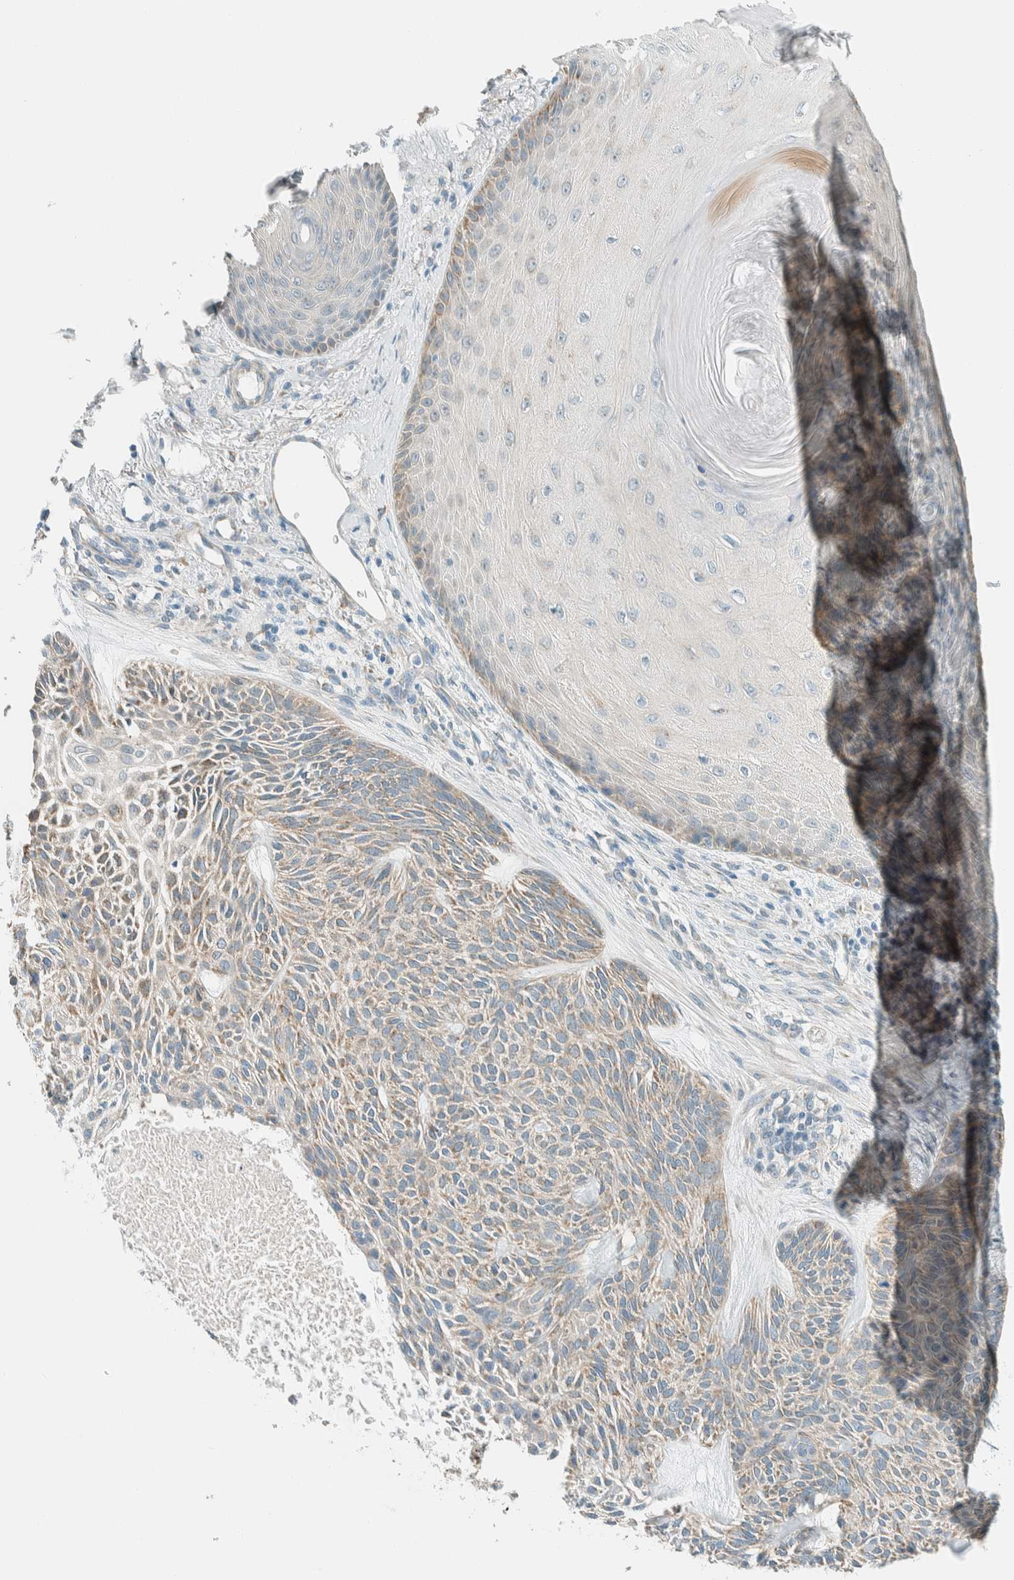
{"staining": {"intensity": "weak", "quantity": ">75%", "location": "cytoplasmic/membranous"}, "tissue": "skin cancer", "cell_type": "Tumor cells", "image_type": "cancer", "snomed": [{"axis": "morphology", "description": "Basal cell carcinoma"}, {"axis": "topography", "description": "Skin"}], "caption": "Immunohistochemical staining of skin cancer (basal cell carcinoma) exhibits low levels of weak cytoplasmic/membranous positivity in approximately >75% of tumor cells. Immunohistochemistry (ihc) stains the protein in brown and the nuclei are stained blue.", "gene": "ALDH7A1", "patient": {"sex": "male", "age": 55}}